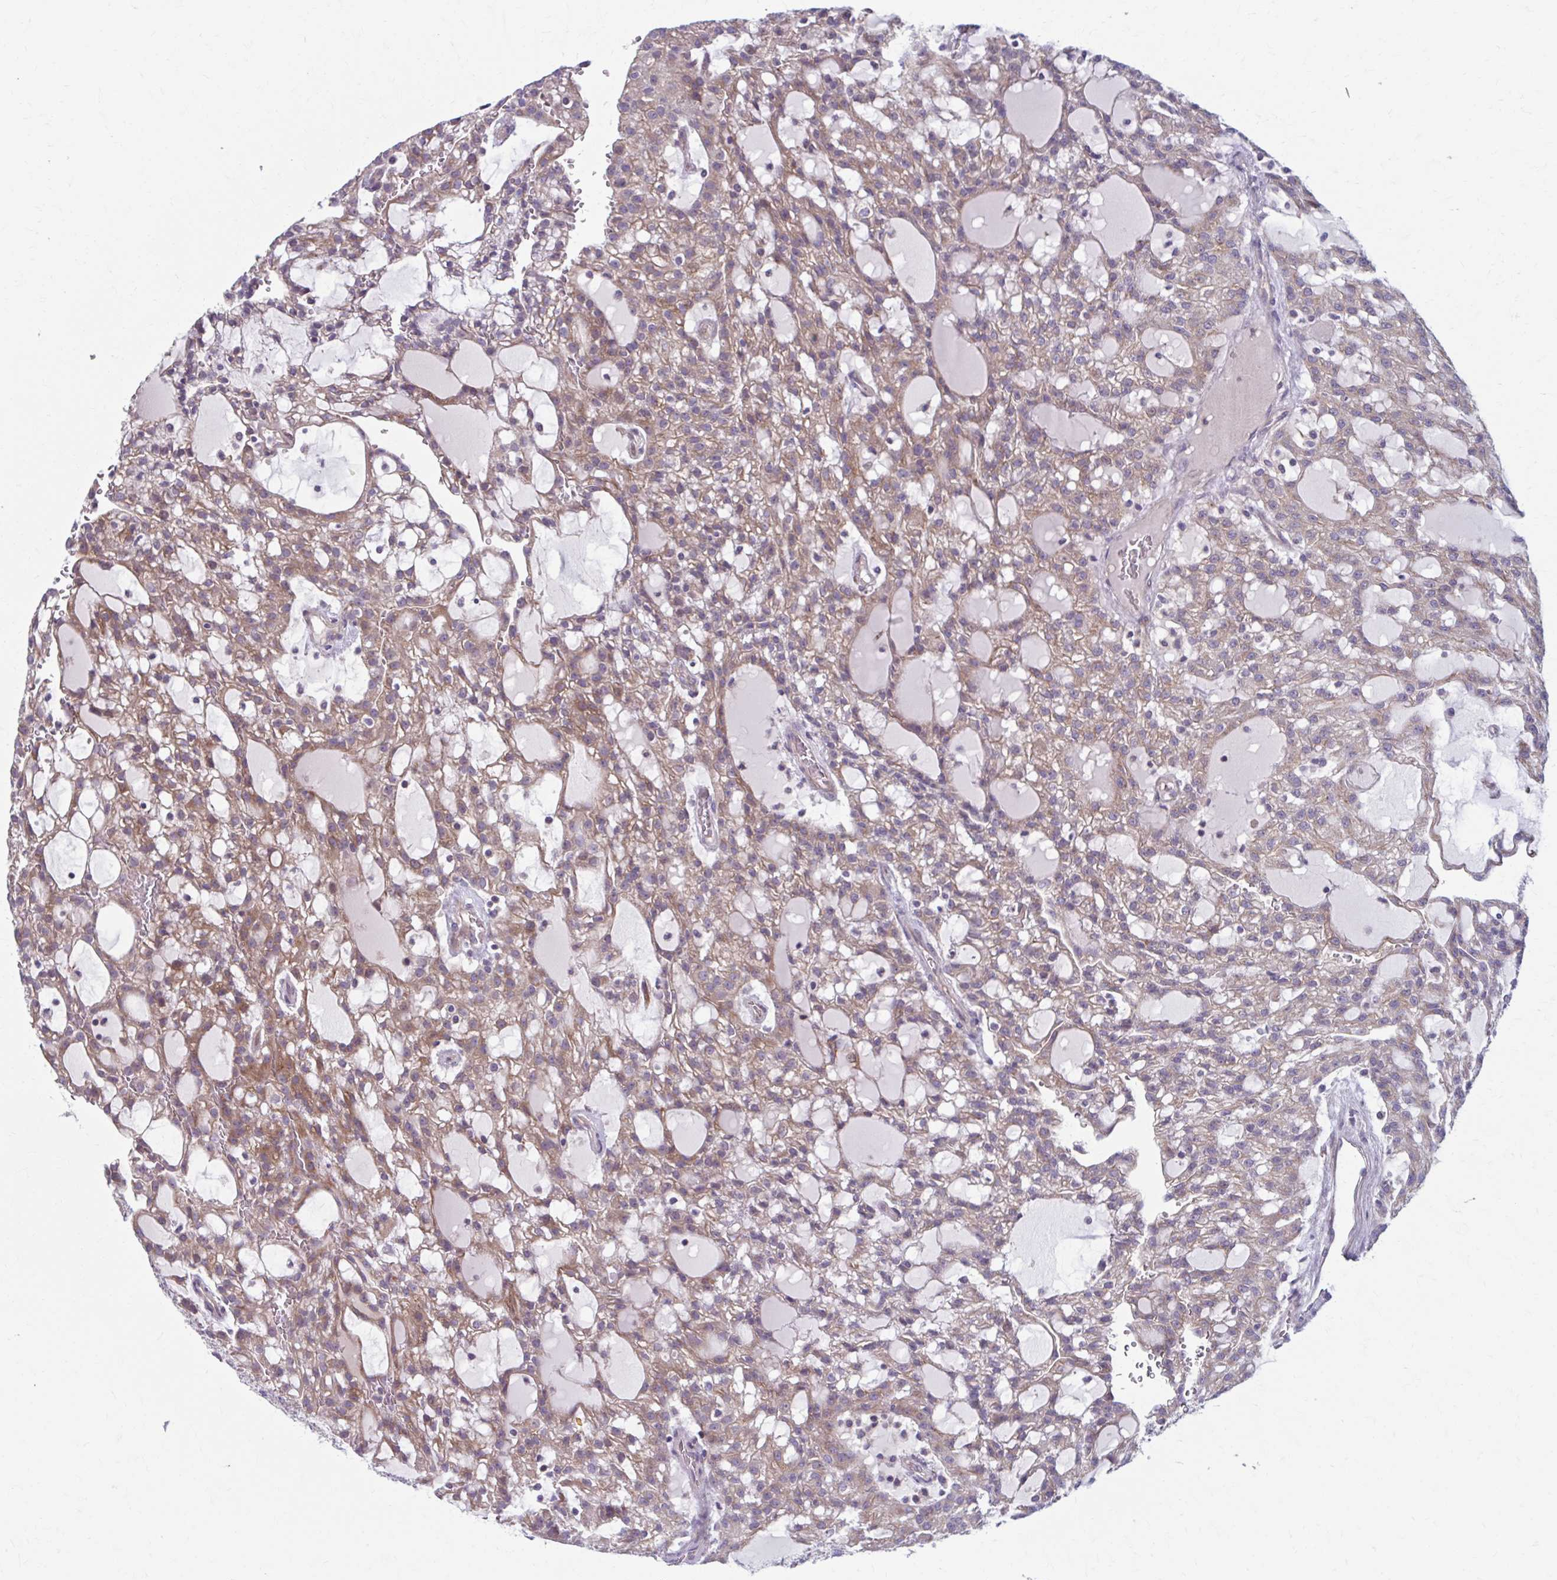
{"staining": {"intensity": "moderate", "quantity": ">75%", "location": "cytoplasmic/membranous"}, "tissue": "renal cancer", "cell_type": "Tumor cells", "image_type": "cancer", "snomed": [{"axis": "morphology", "description": "Adenocarcinoma, NOS"}, {"axis": "topography", "description": "Kidney"}], "caption": "A medium amount of moderate cytoplasmic/membranous positivity is present in approximately >75% of tumor cells in adenocarcinoma (renal) tissue.", "gene": "CHST3", "patient": {"sex": "male", "age": 63}}